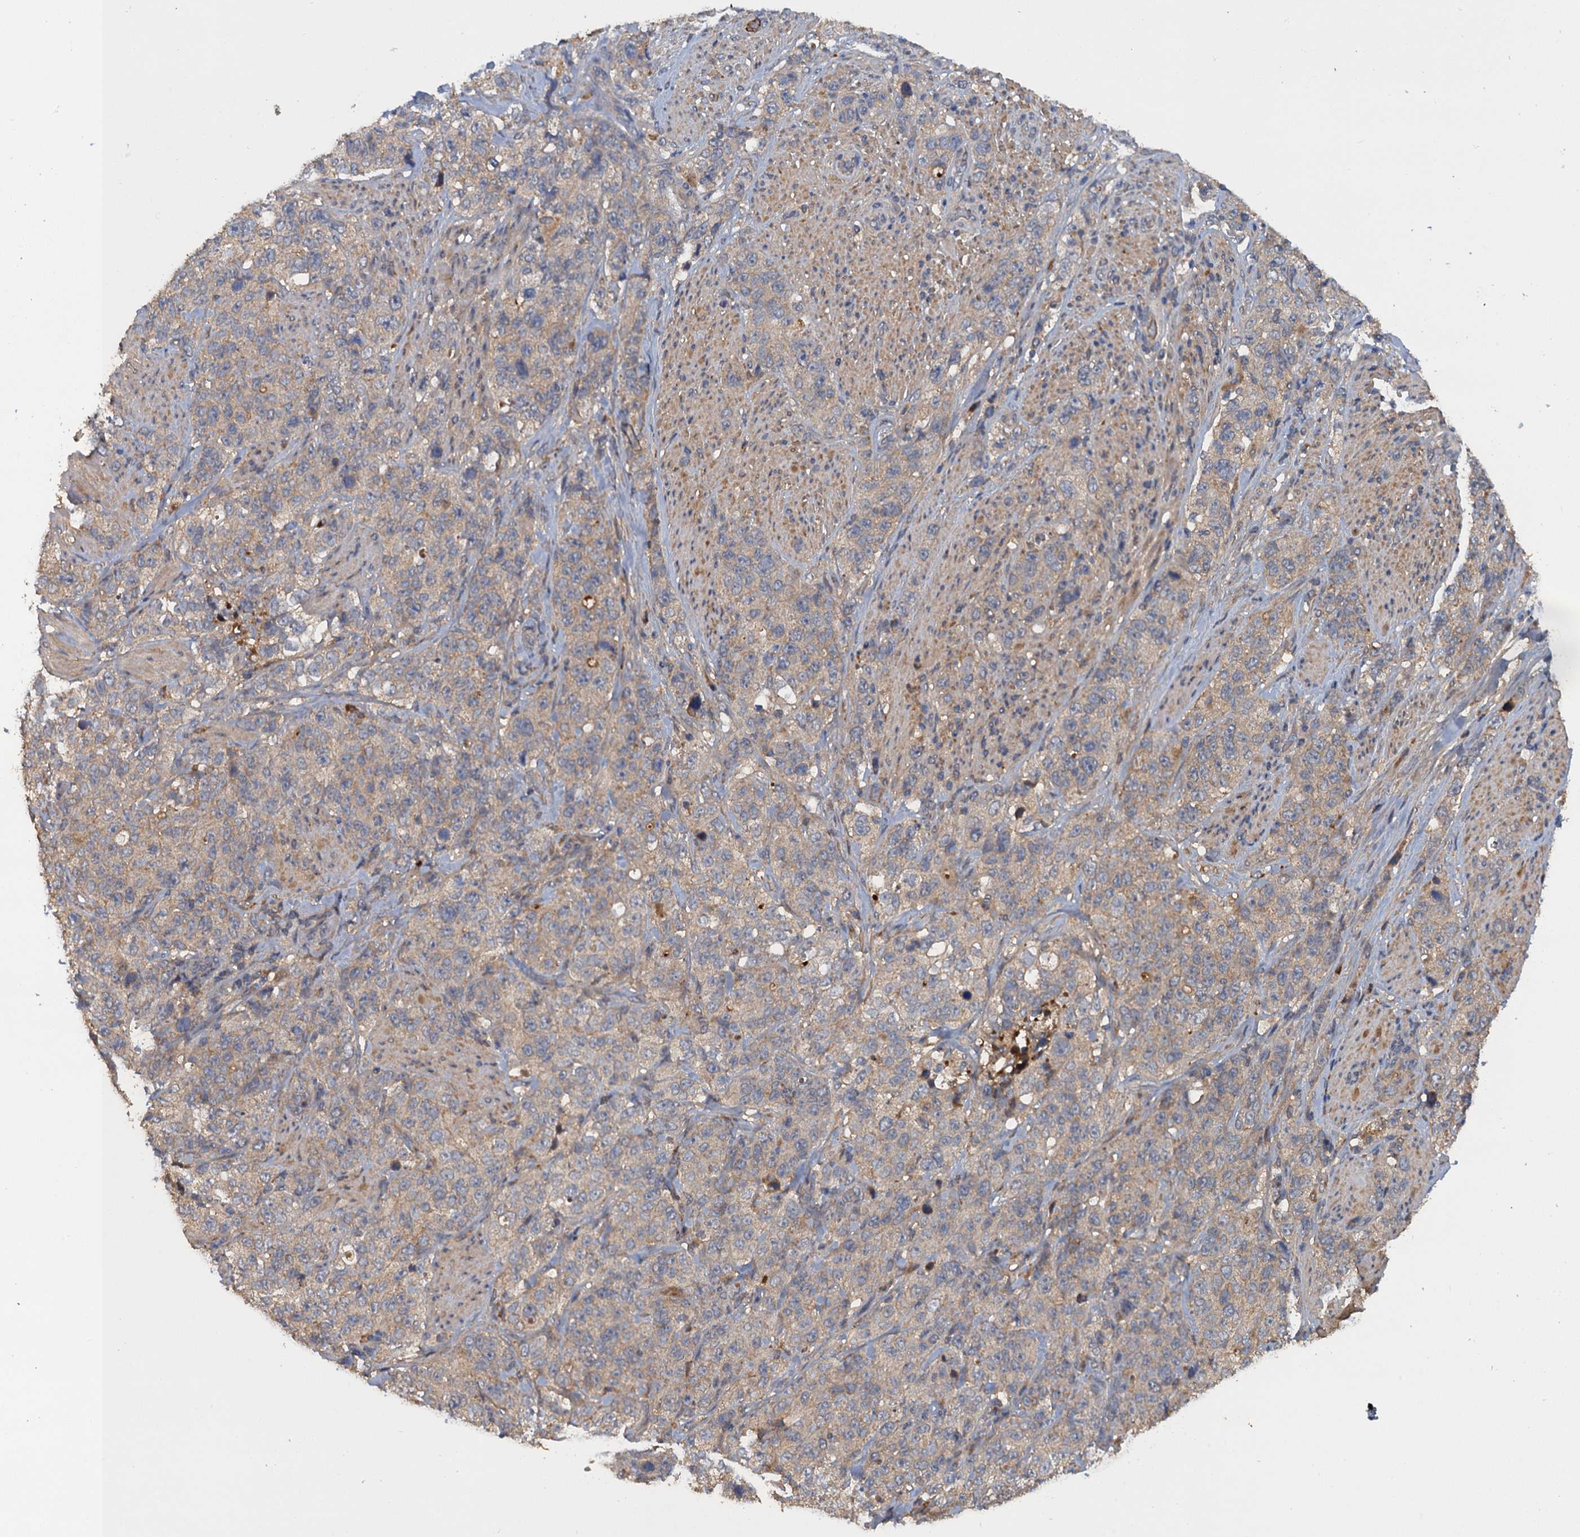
{"staining": {"intensity": "negative", "quantity": "none", "location": "none"}, "tissue": "stomach cancer", "cell_type": "Tumor cells", "image_type": "cancer", "snomed": [{"axis": "morphology", "description": "Adenocarcinoma, NOS"}, {"axis": "topography", "description": "Stomach"}], "caption": "A photomicrograph of stomach cancer (adenocarcinoma) stained for a protein displays no brown staining in tumor cells.", "gene": "HAPLN3", "patient": {"sex": "male", "age": 48}}